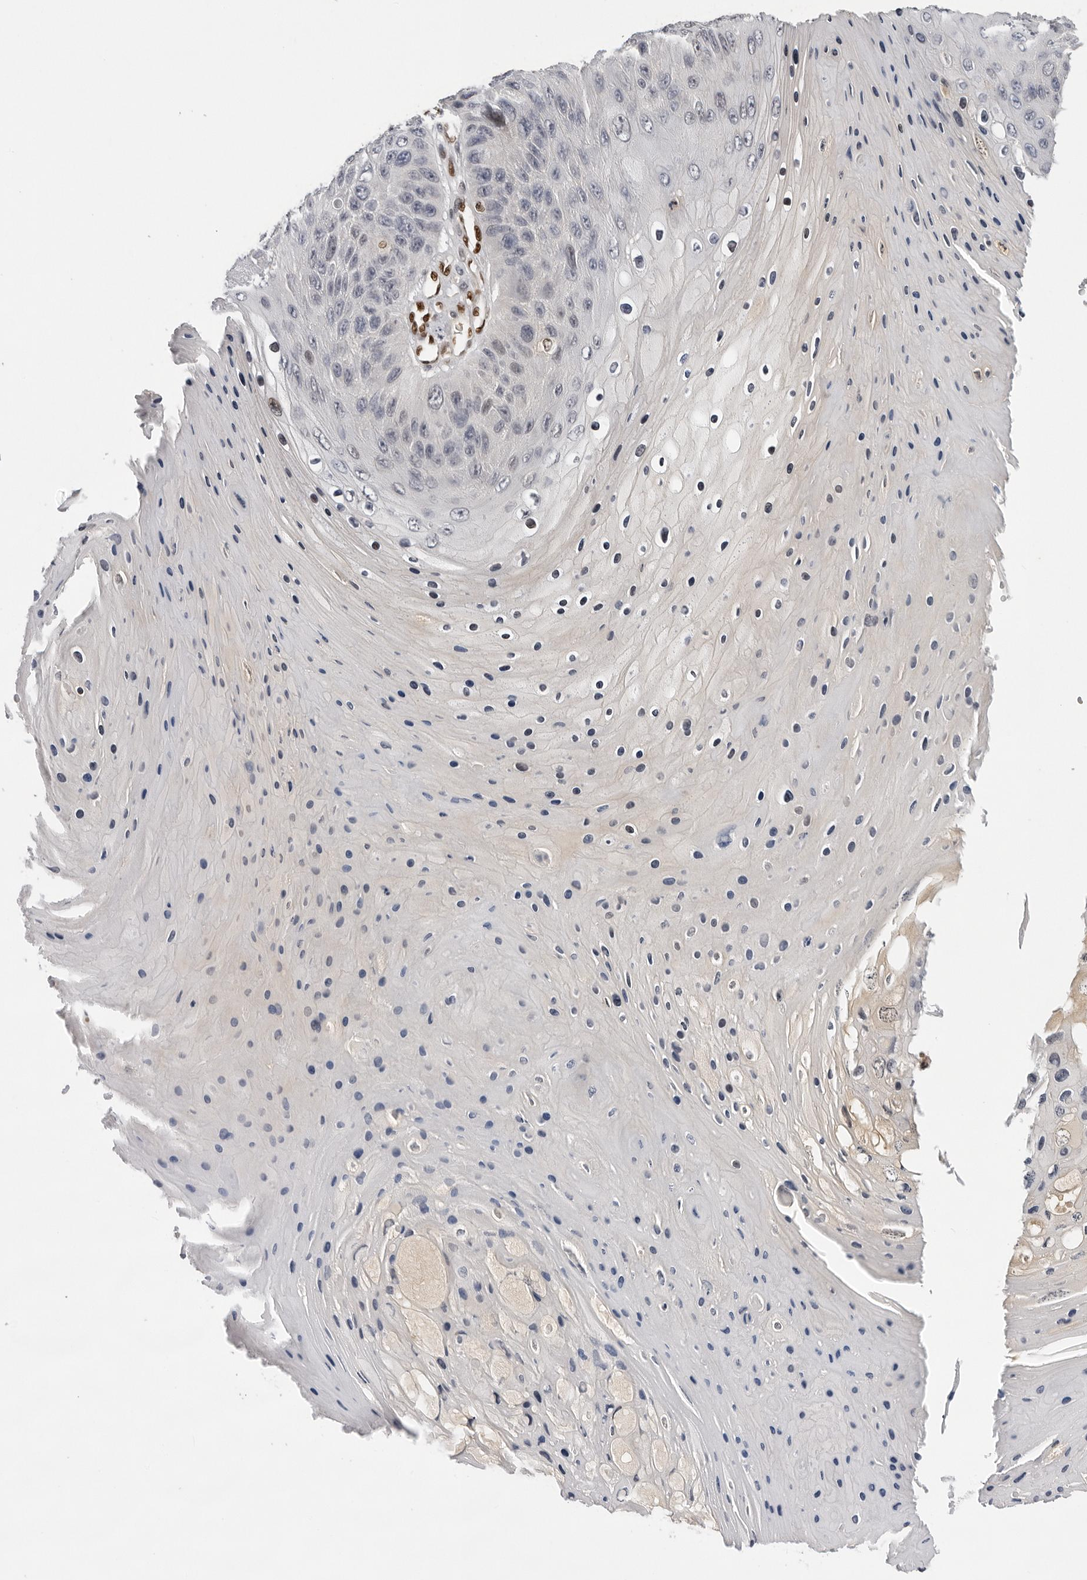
{"staining": {"intensity": "weak", "quantity": "<25%", "location": "nuclear"}, "tissue": "skin cancer", "cell_type": "Tumor cells", "image_type": "cancer", "snomed": [{"axis": "morphology", "description": "Squamous cell carcinoma, NOS"}, {"axis": "topography", "description": "Skin"}], "caption": "Skin cancer was stained to show a protein in brown. There is no significant staining in tumor cells.", "gene": "OGG1", "patient": {"sex": "female", "age": 88}}